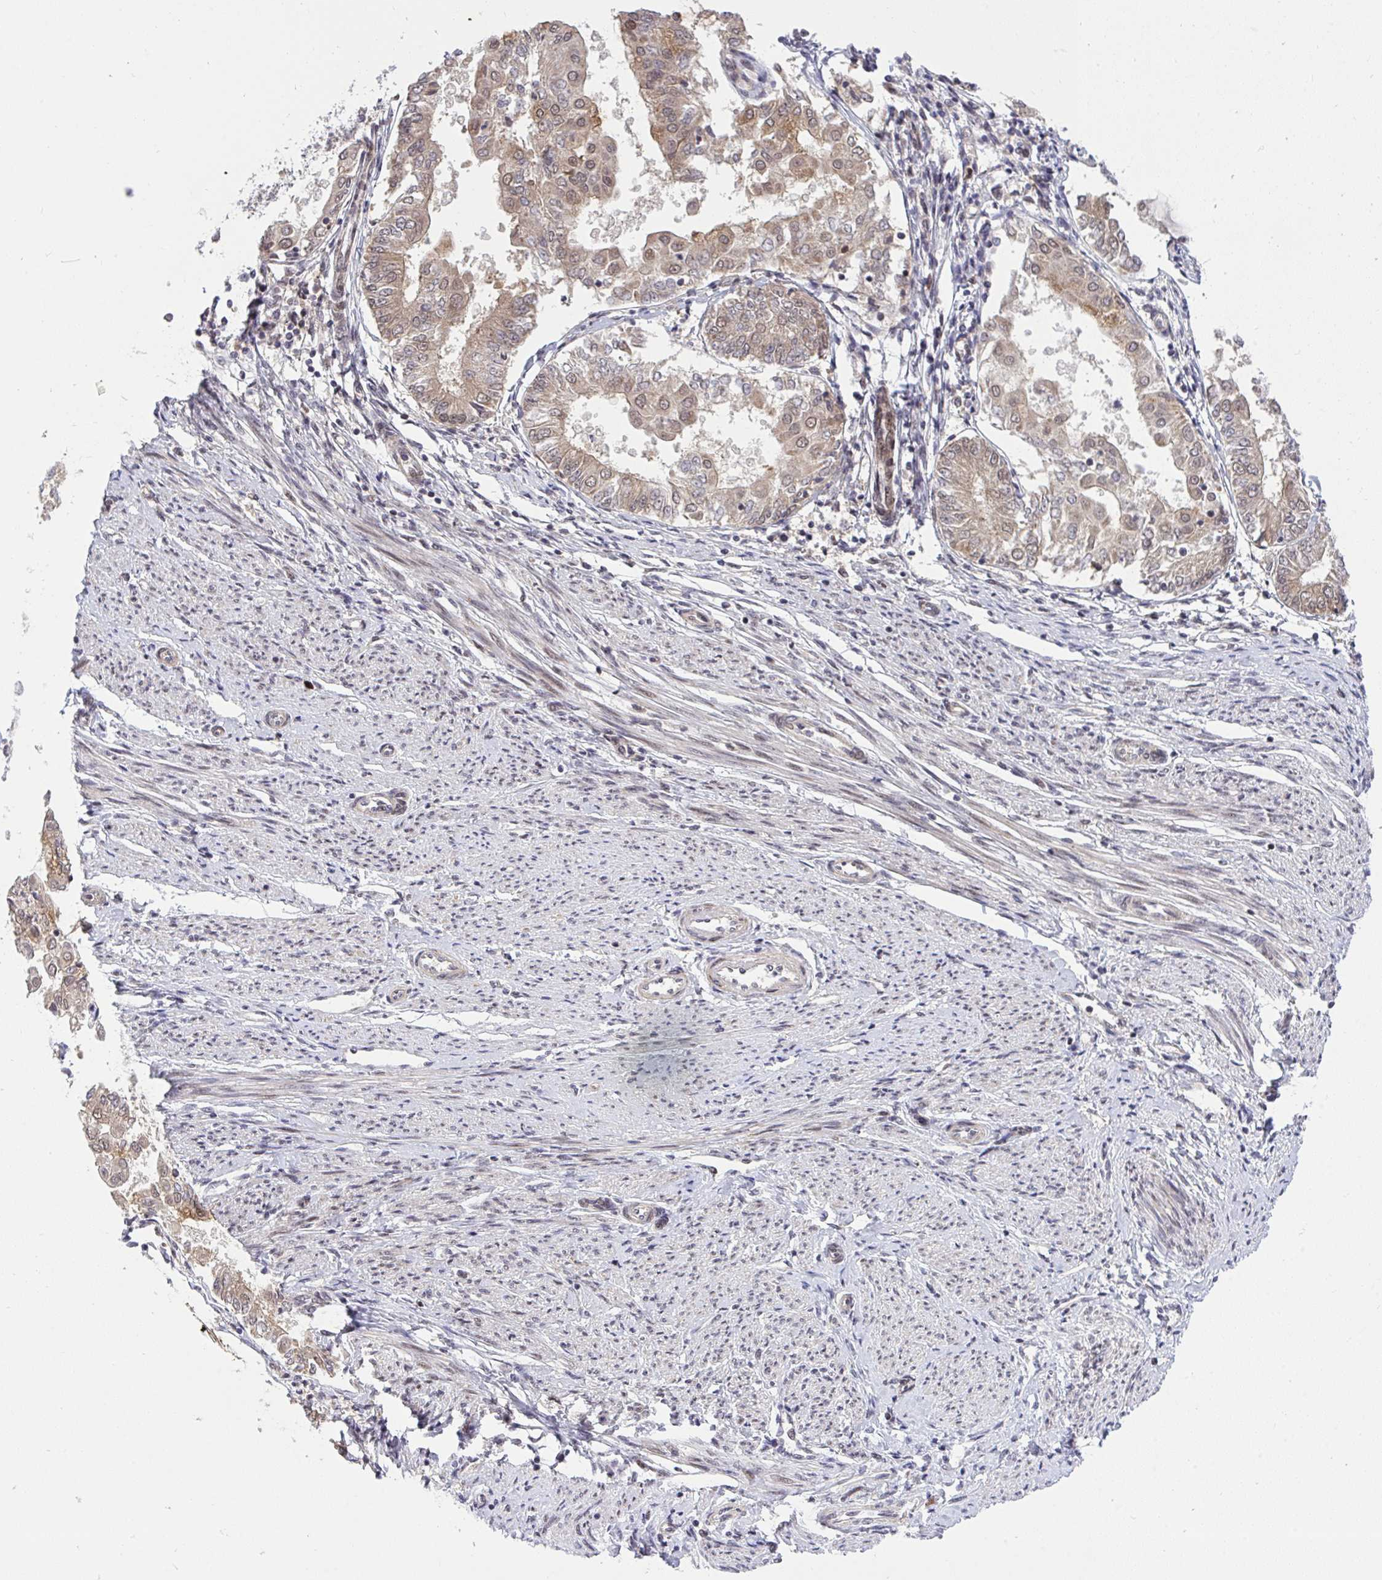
{"staining": {"intensity": "moderate", "quantity": ">75%", "location": "cytoplasmic/membranous"}, "tissue": "endometrial cancer", "cell_type": "Tumor cells", "image_type": "cancer", "snomed": [{"axis": "morphology", "description": "Adenocarcinoma, NOS"}, {"axis": "topography", "description": "Endometrium"}], "caption": "Immunohistochemistry (IHC) of adenocarcinoma (endometrial) exhibits medium levels of moderate cytoplasmic/membranous expression in about >75% of tumor cells.", "gene": "ERI1", "patient": {"sex": "female", "age": 68}}